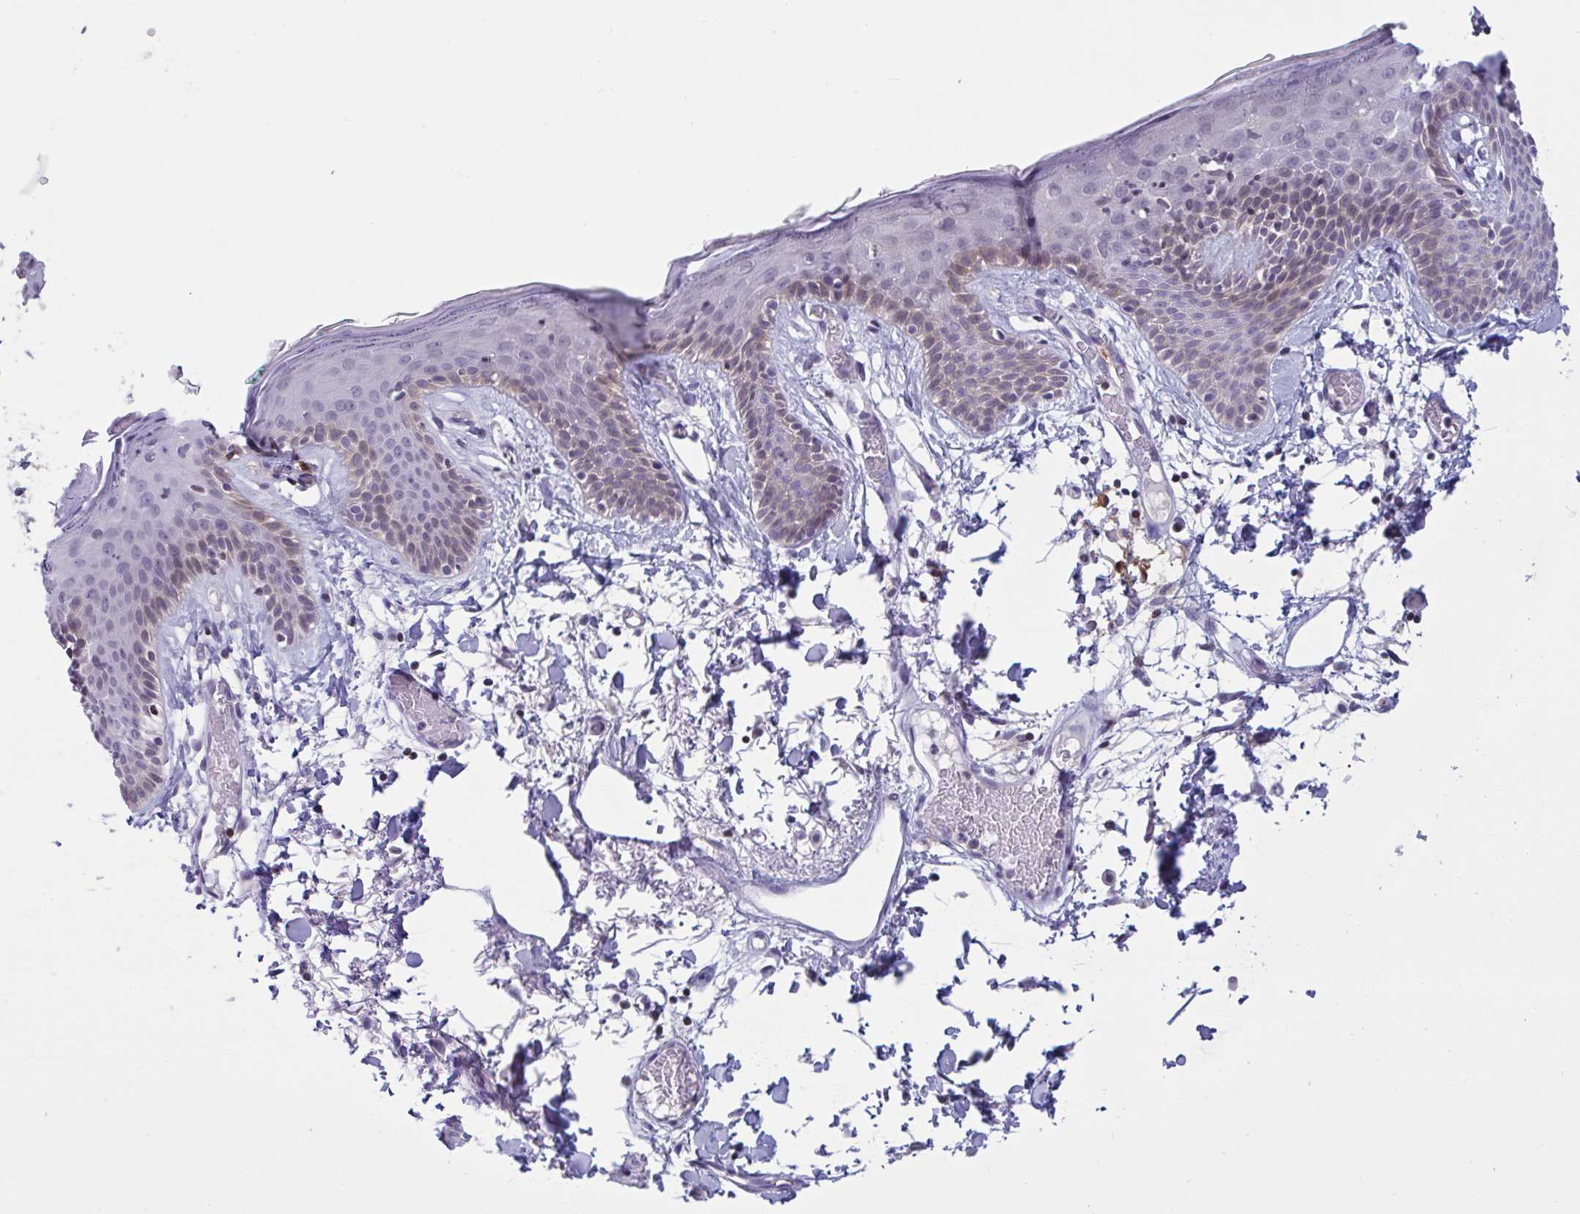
{"staining": {"intensity": "negative", "quantity": "none", "location": "none"}, "tissue": "skin", "cell_type": "Fibroblasts", "image_type": "normal", "snomed": [{"axis": "morphology", "description": "Normal tissue, NOS"}, {"axis": "topography", "description": "Skin"}], "caption": "Protein analysis of benign skin shows no significant expression in fibroblasts.", "gene": "SNX11", "patient": {"sex": "male", "age": 79}}